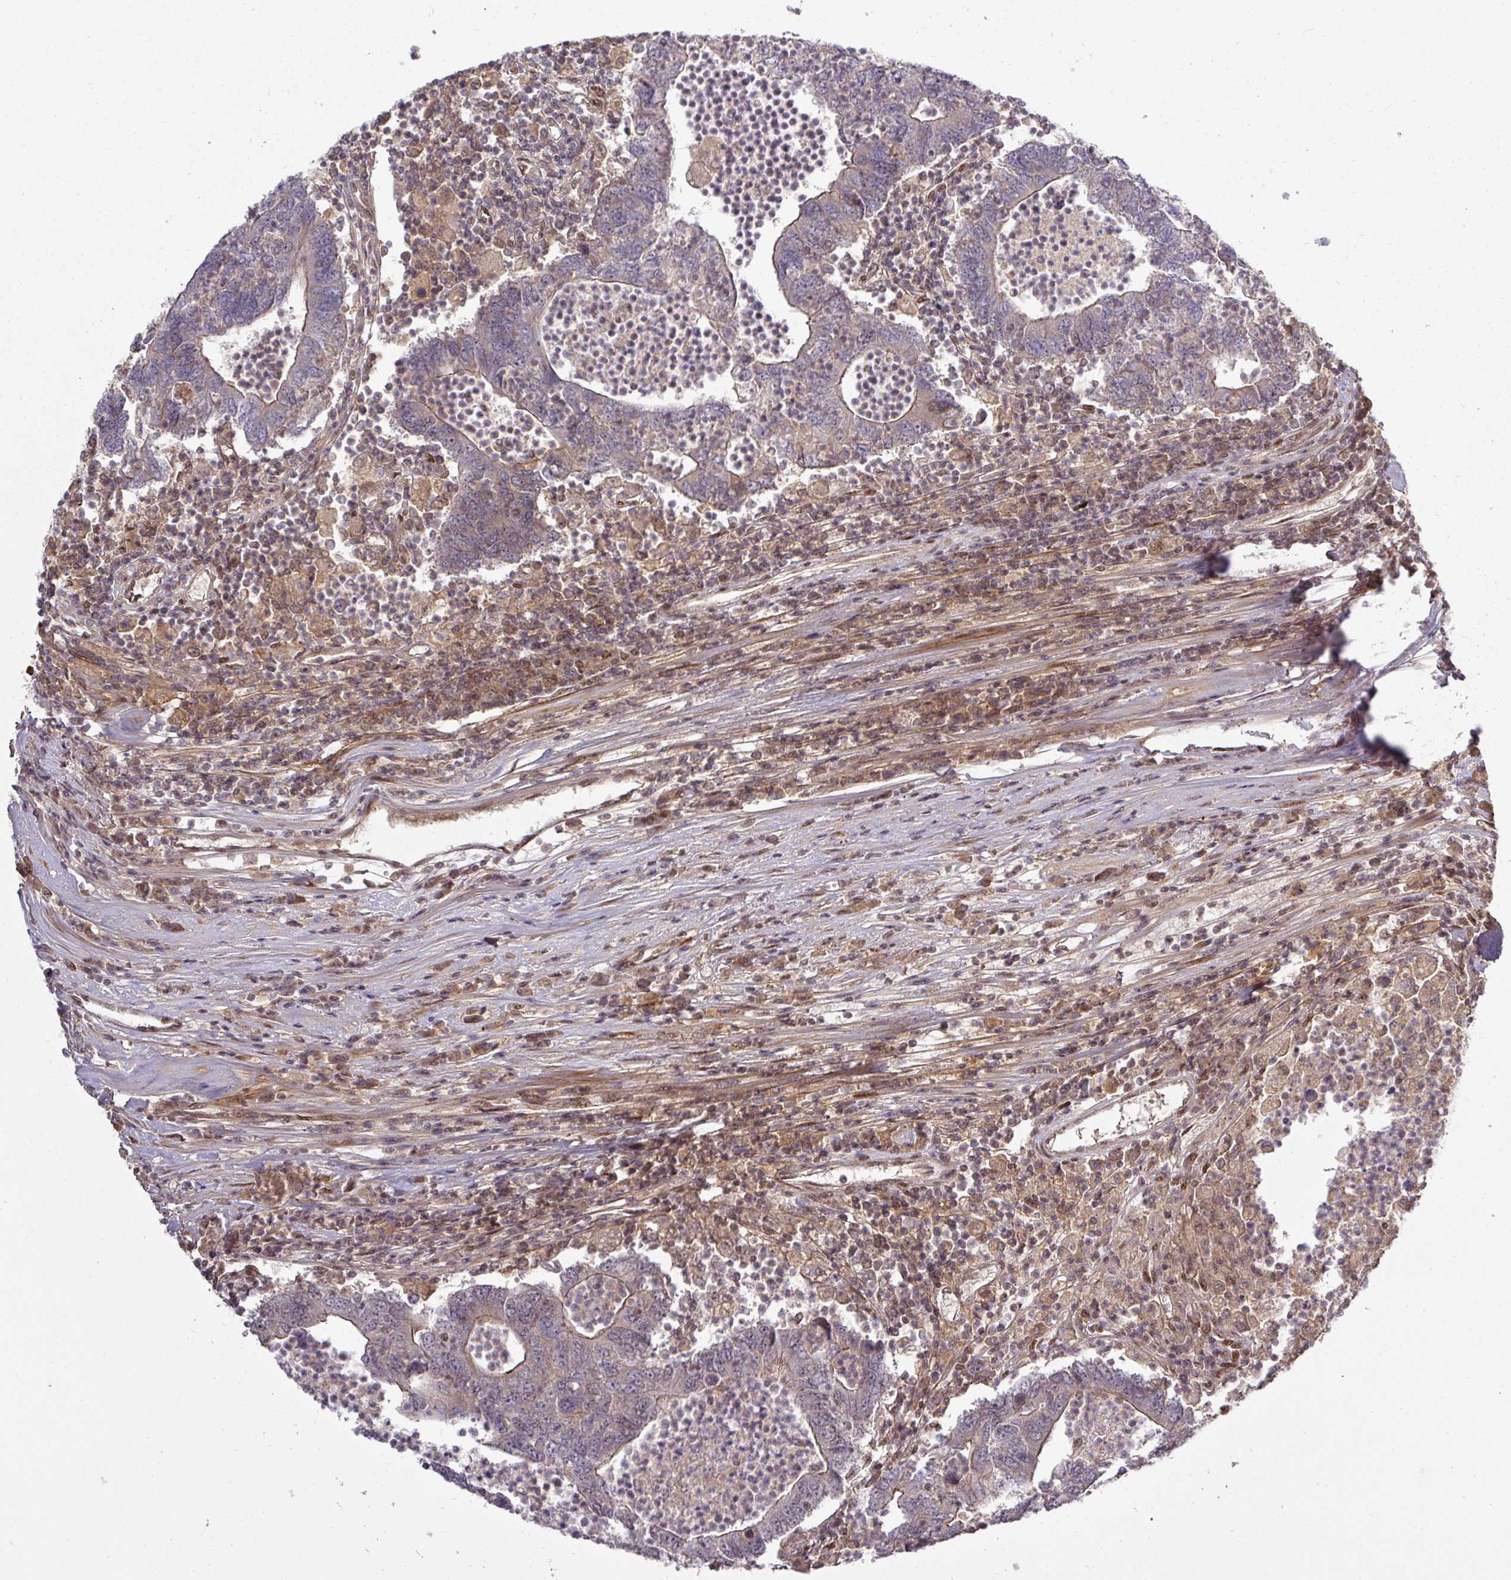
{"staining": {"intensity": "weak", "quantity": "25%-75%", "location": "cytoplasmic/membranous"}, "tissue": "colorectal cancer", "cell_type": "Tumor cells", "image_type": "cancer", "snomed": [{"axis": "morphology", "description": "Adenocarcinoma, NOS"}, {"axis": "topography", "description": "Colon"}], "caption": "This photomicrograph demonstrates immunohistochemistry staining of colorectal cancer (adenocarcinoma), with low weak cytoplasmic/membranous staining in approximately 25%-75% of tumor cells.", "gene": "CIC", "patient": {"sex": "female", "age": 48}}